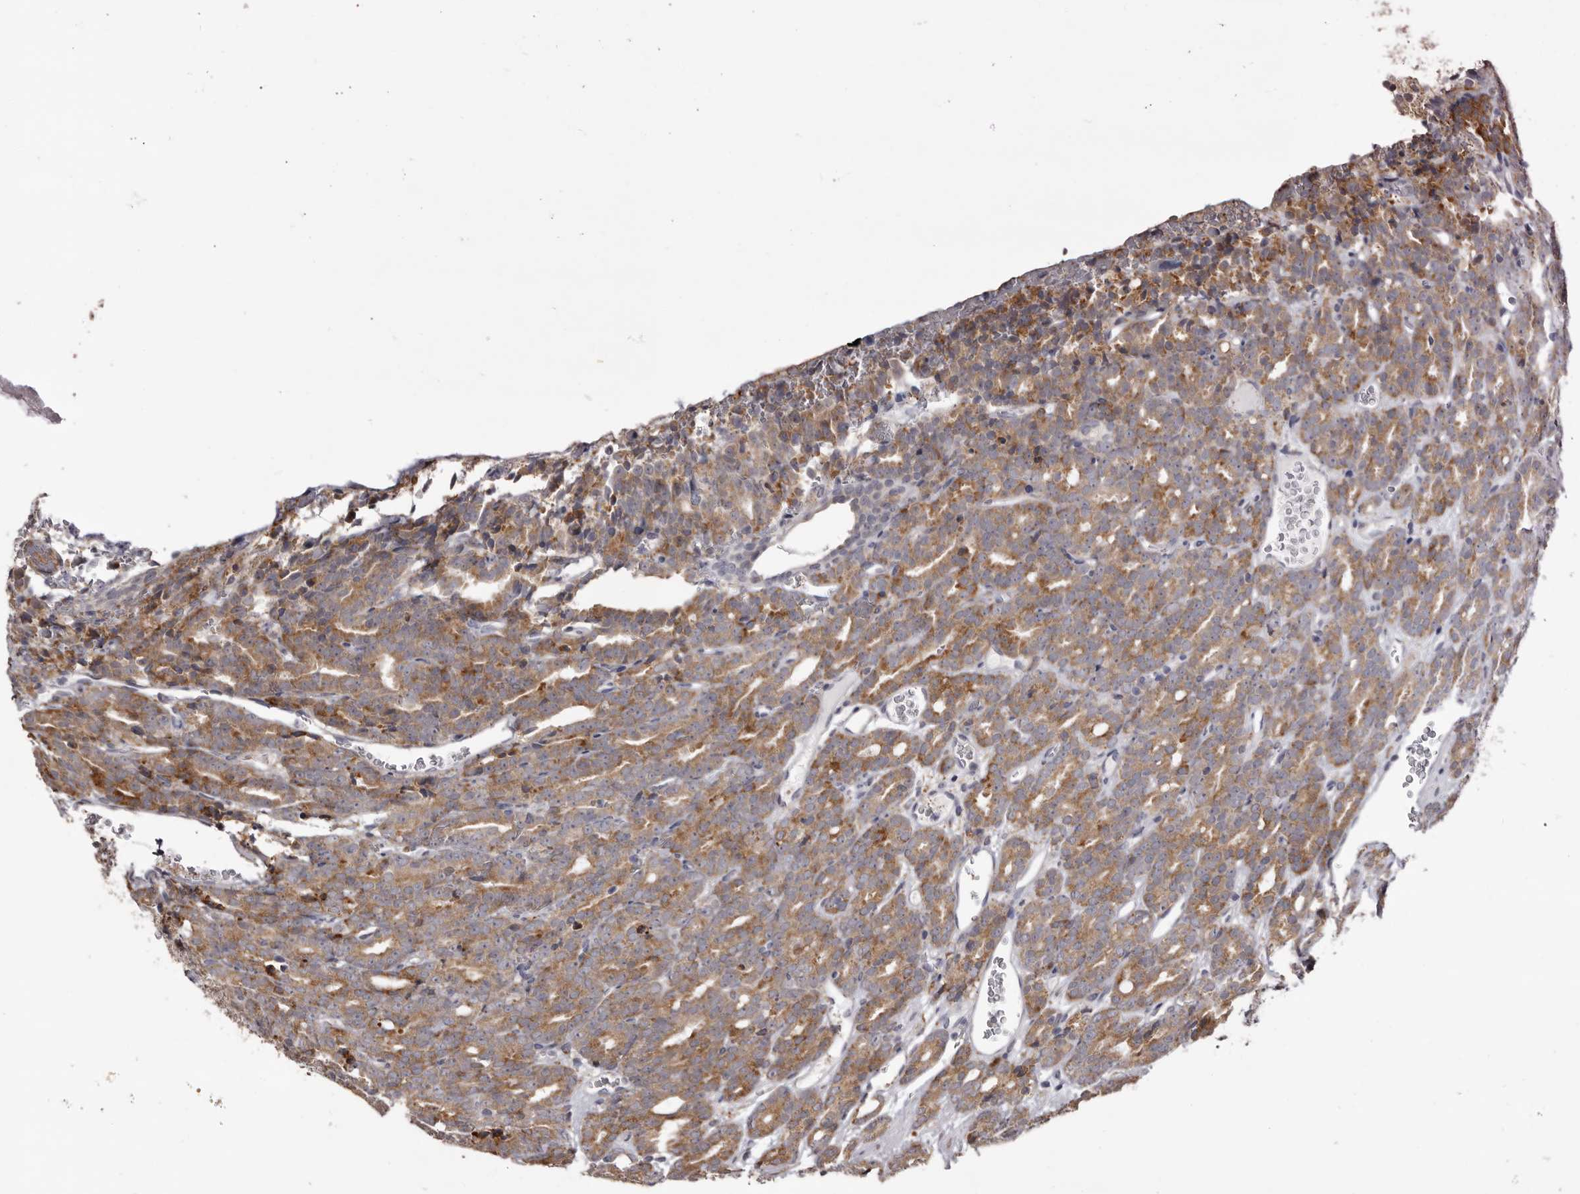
{"staining": {"intensity": "moderate", "quantity": ">75%", "location": "cytoplasmic/membranous"}, "tissue": "prostate cancer", "cell_type": "Tumor cells", "image_type": "cancer", "snomed": [{"axis": "morphology", "description": "Adenocarcinoma, High grade"}, {"axis": "topography", "description": "Prostate"}], "caption": "Immunohistochemistry (IHC) (DAB) staining of prostate cancer (high-grade adenocarcinoma) displays moderate cytoplasmic/membranous protein positivity in about >75% of tumor cells. (brown staining indicates protein expression, while blue staining denotes nuclei).", "gene": "PIGX", "patient": {"sex": "male", "age": 62}}